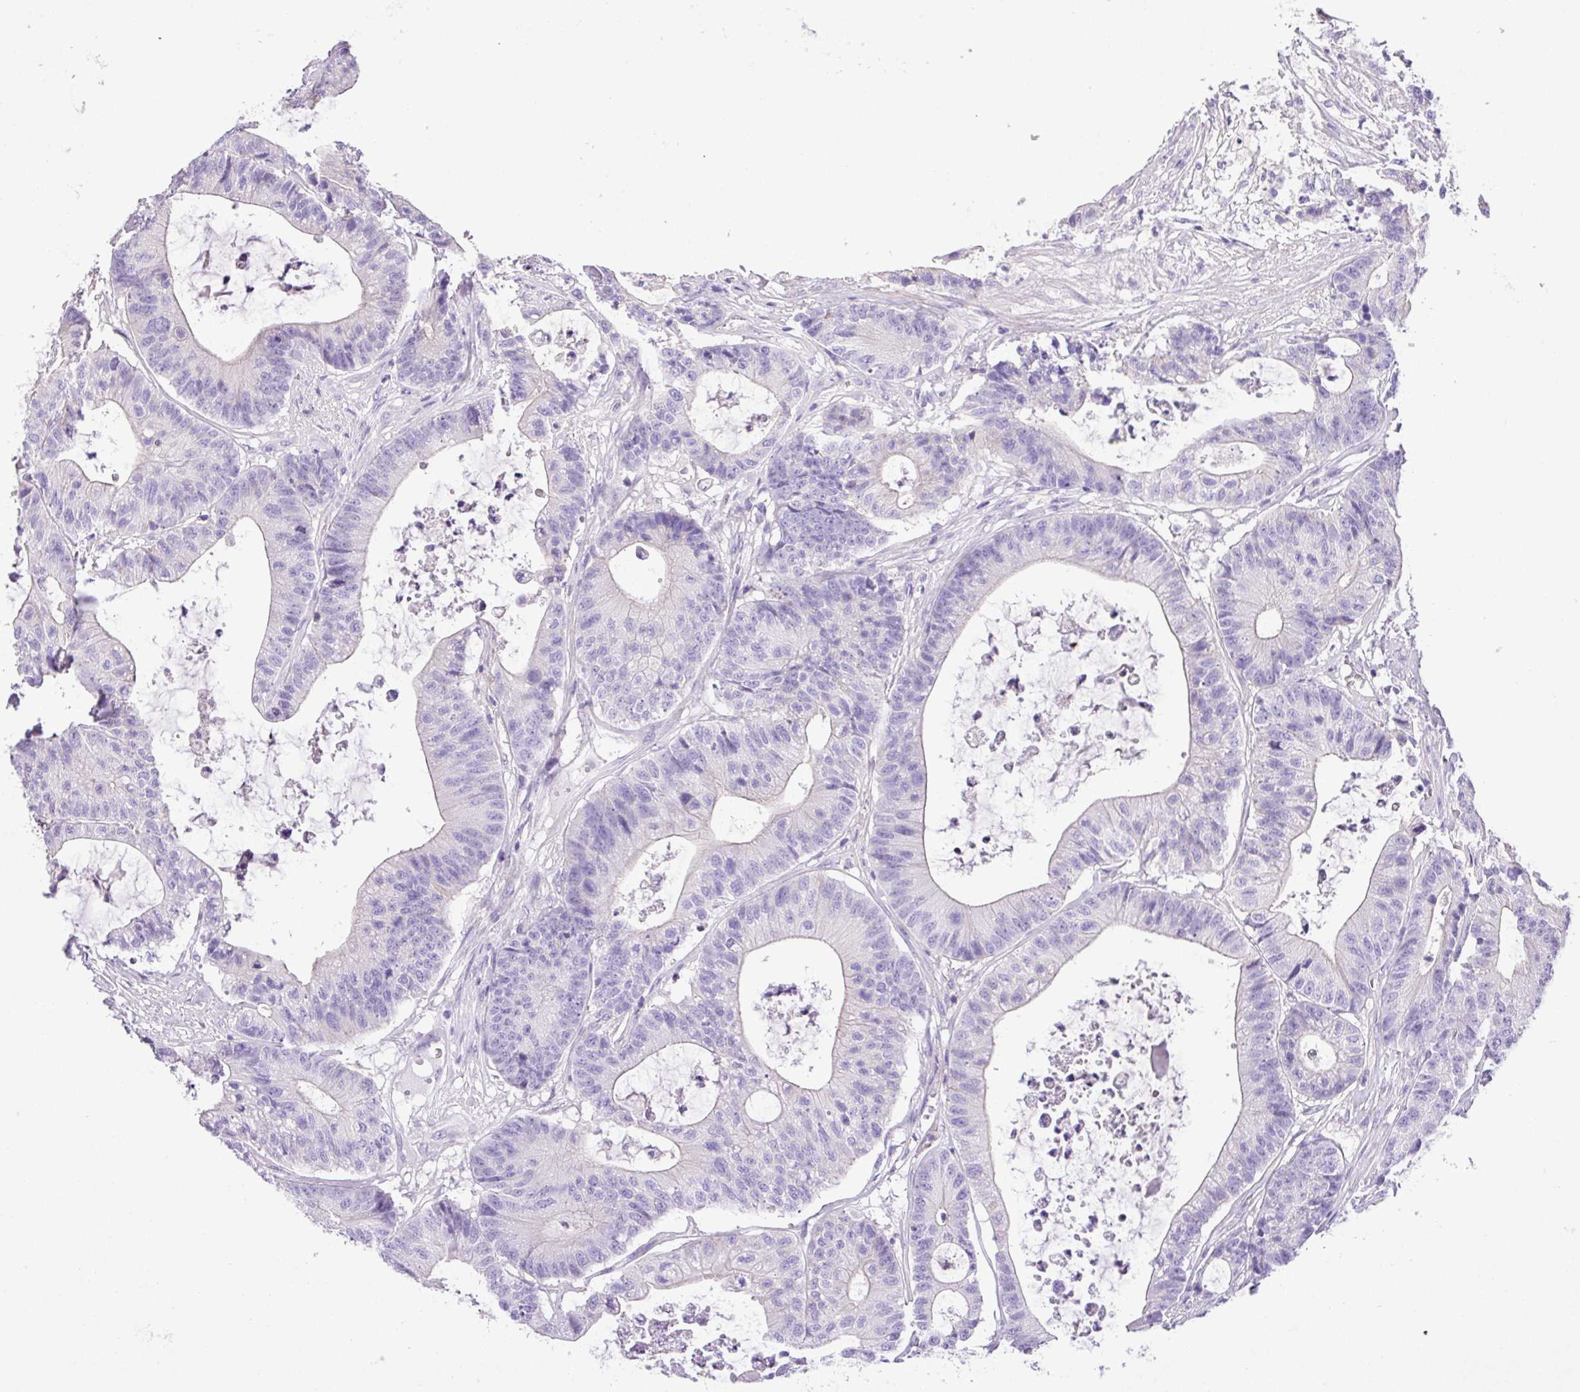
{"staining": {"intensity": "negative", "quantity": "none", "location": "none"}, "tissue": "colorectal cancer", "cell_type": "Tumor cells", "image_type": "cancer", "snomed": [{"axis": "morphology", "description": "Adenocarcinoma, NOS"}, {"axis": "topography", "description": "Colon"}], "caption": "A micrograph of adenocarcinoma (colorectal) stained for a protein shows no brown staining in tumor cells.", "gene": "ZNF334", "patient": {"sex": "female", "age": 84}}